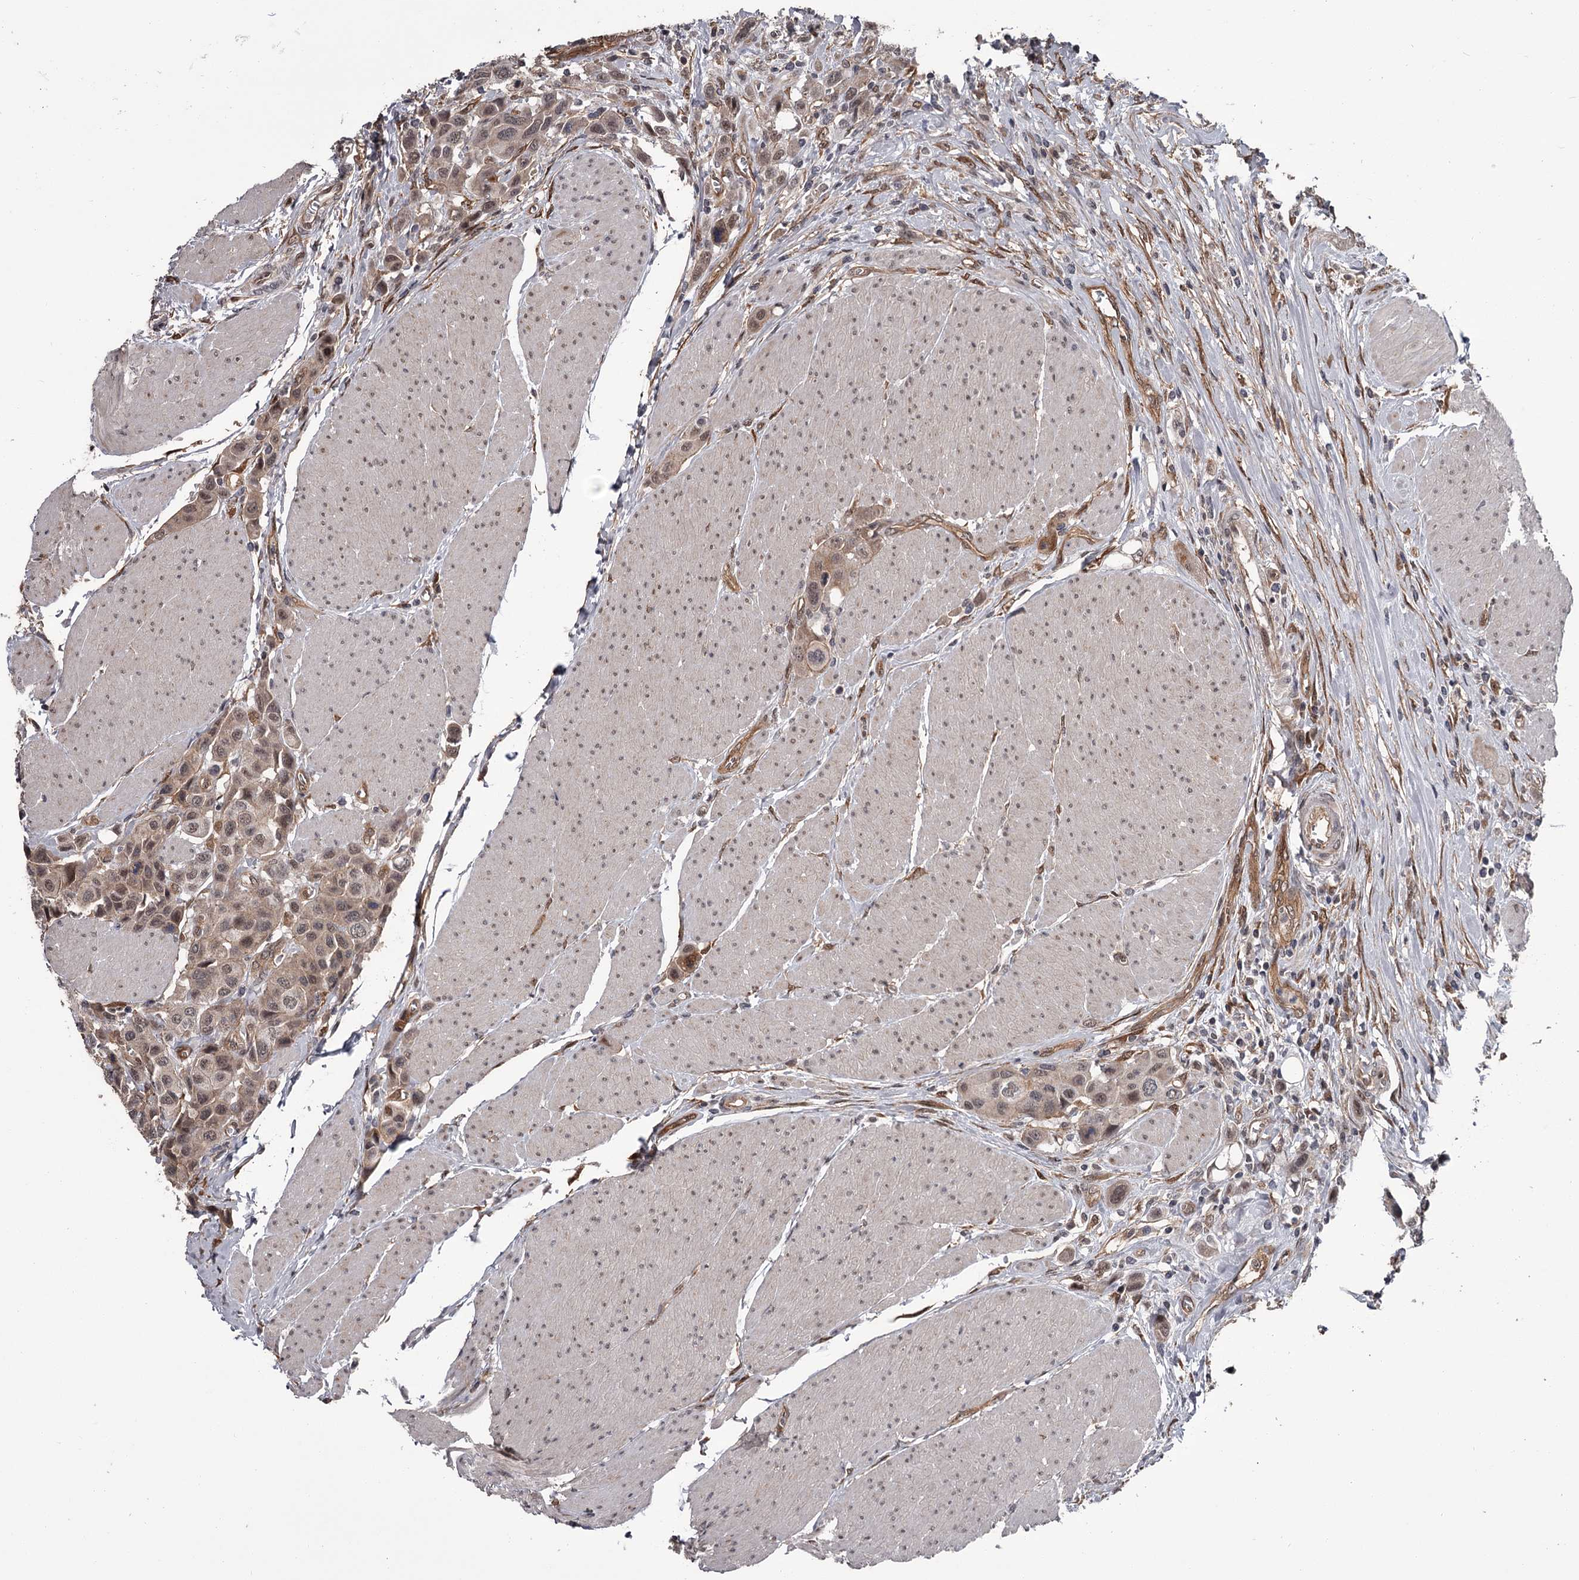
{"staining": {"intensity": "moderate", "quantity": ">75%", "location": "cytoplasmic/membranous,nuclear"}, "tissue": "urothelial cancer", "cell_type": "Tumor cells", "image_type": "cancer", "snomed": [{"axis": "morphology", "description": "Urothelial carcinoma, High grade"}, {"axis": "topography", "description": "Urinary bladder"}], "caption": "Tumor cells reveal medium levels of moderate cytoplasmic/membranous and nuclear expression in about >75% of cells in human urothelial carcinoma (high-grade).", "gene": "CDC42EP2", "patient": {"sex": "male", "age": 50}}